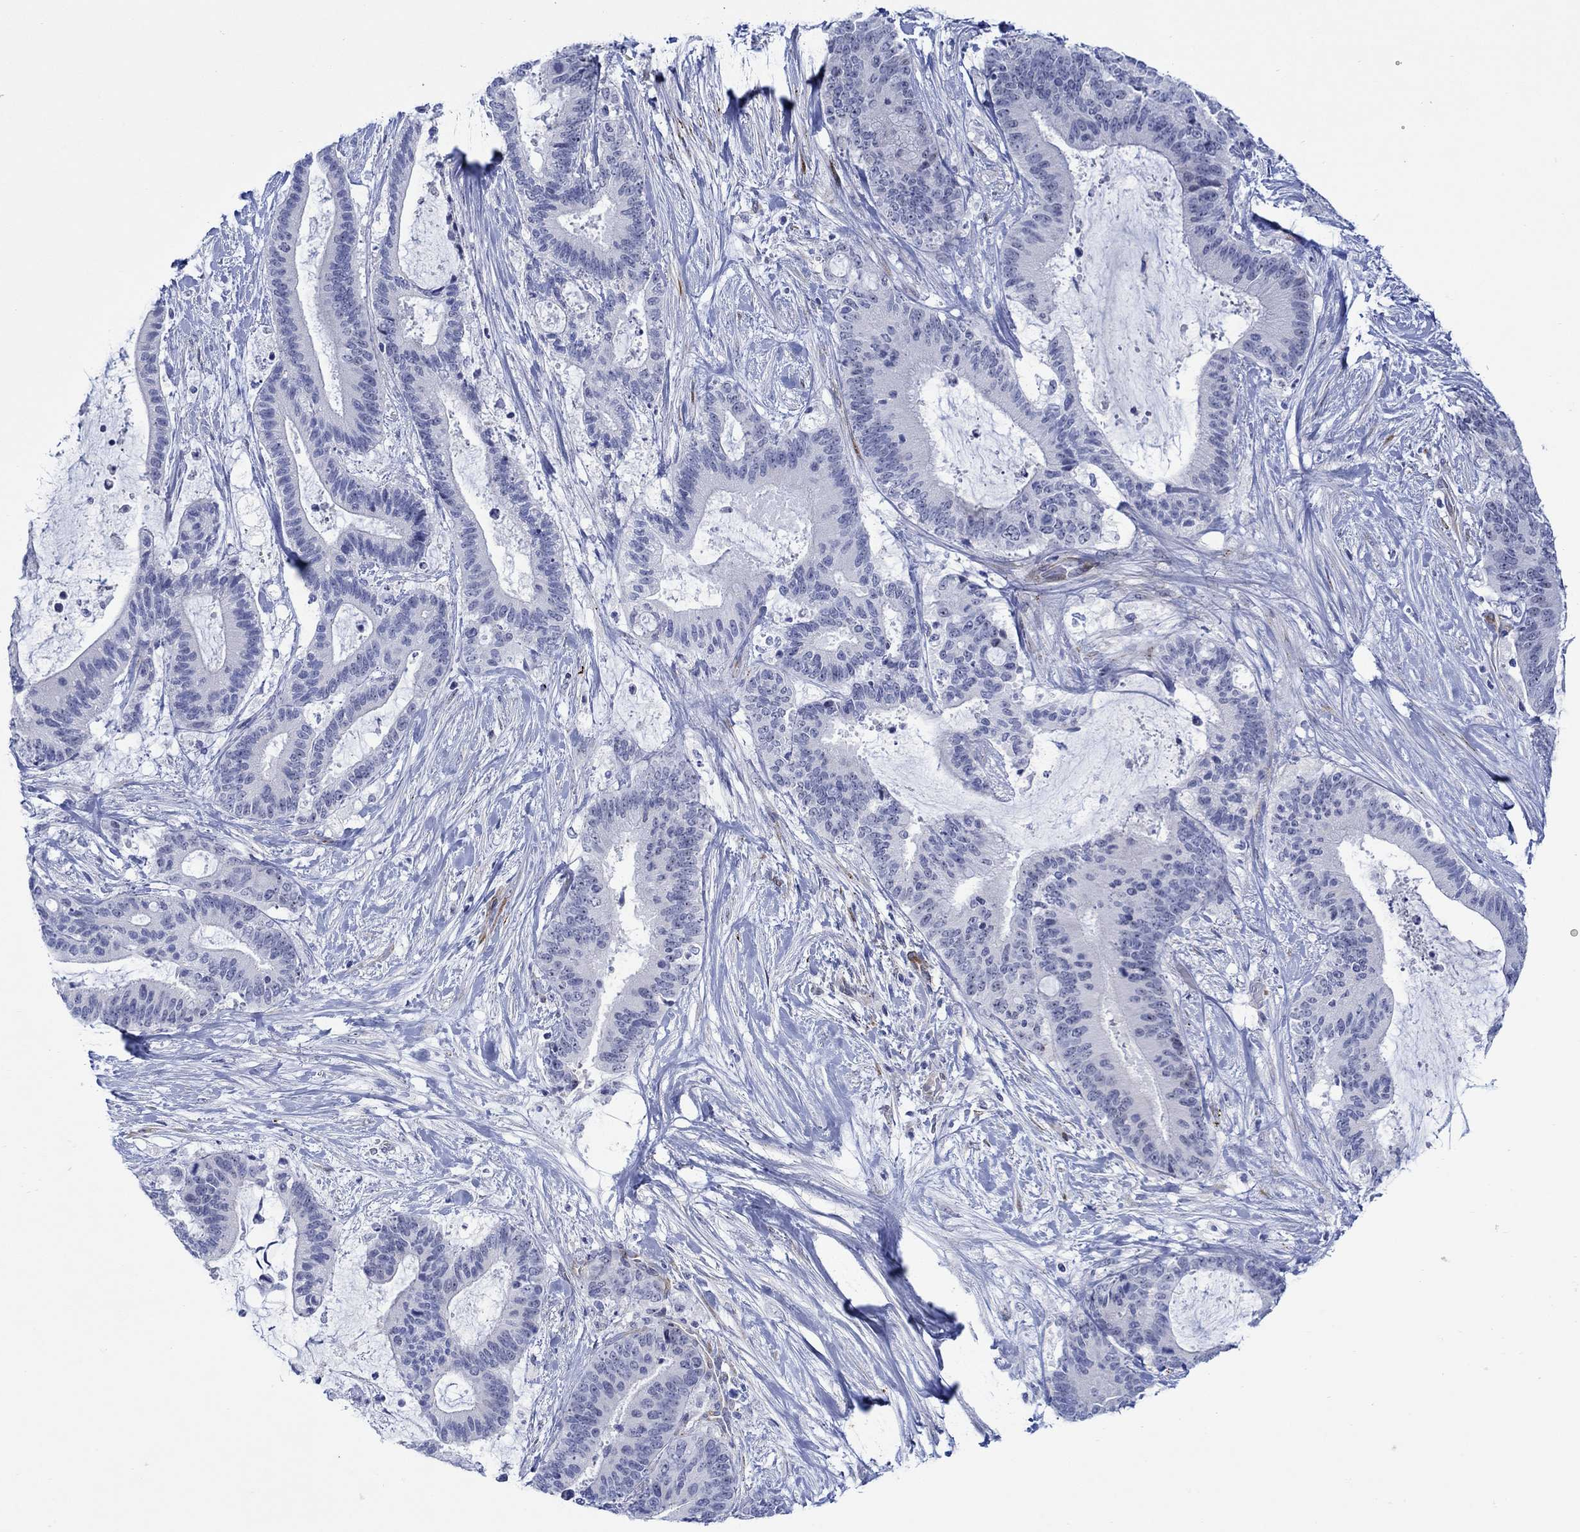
{"staining": {"intensity": "weak", "quantity": "<25%", "location": "cytoplasmic/membranous"}, "tissue": "liver cancer", "cell_type": "Tumor cells", "image_type": "cancer", "snomed": [{"axis": "morphology", "description": "Cholangiocarcinoma"}, {"axis": "topography", "description": "Liver"}], "caption": "The micrograph reveals no staining of tumor cells in liver cancer.", "gene": "KSR2", "patient": {"sex": "female", "age": 73}}